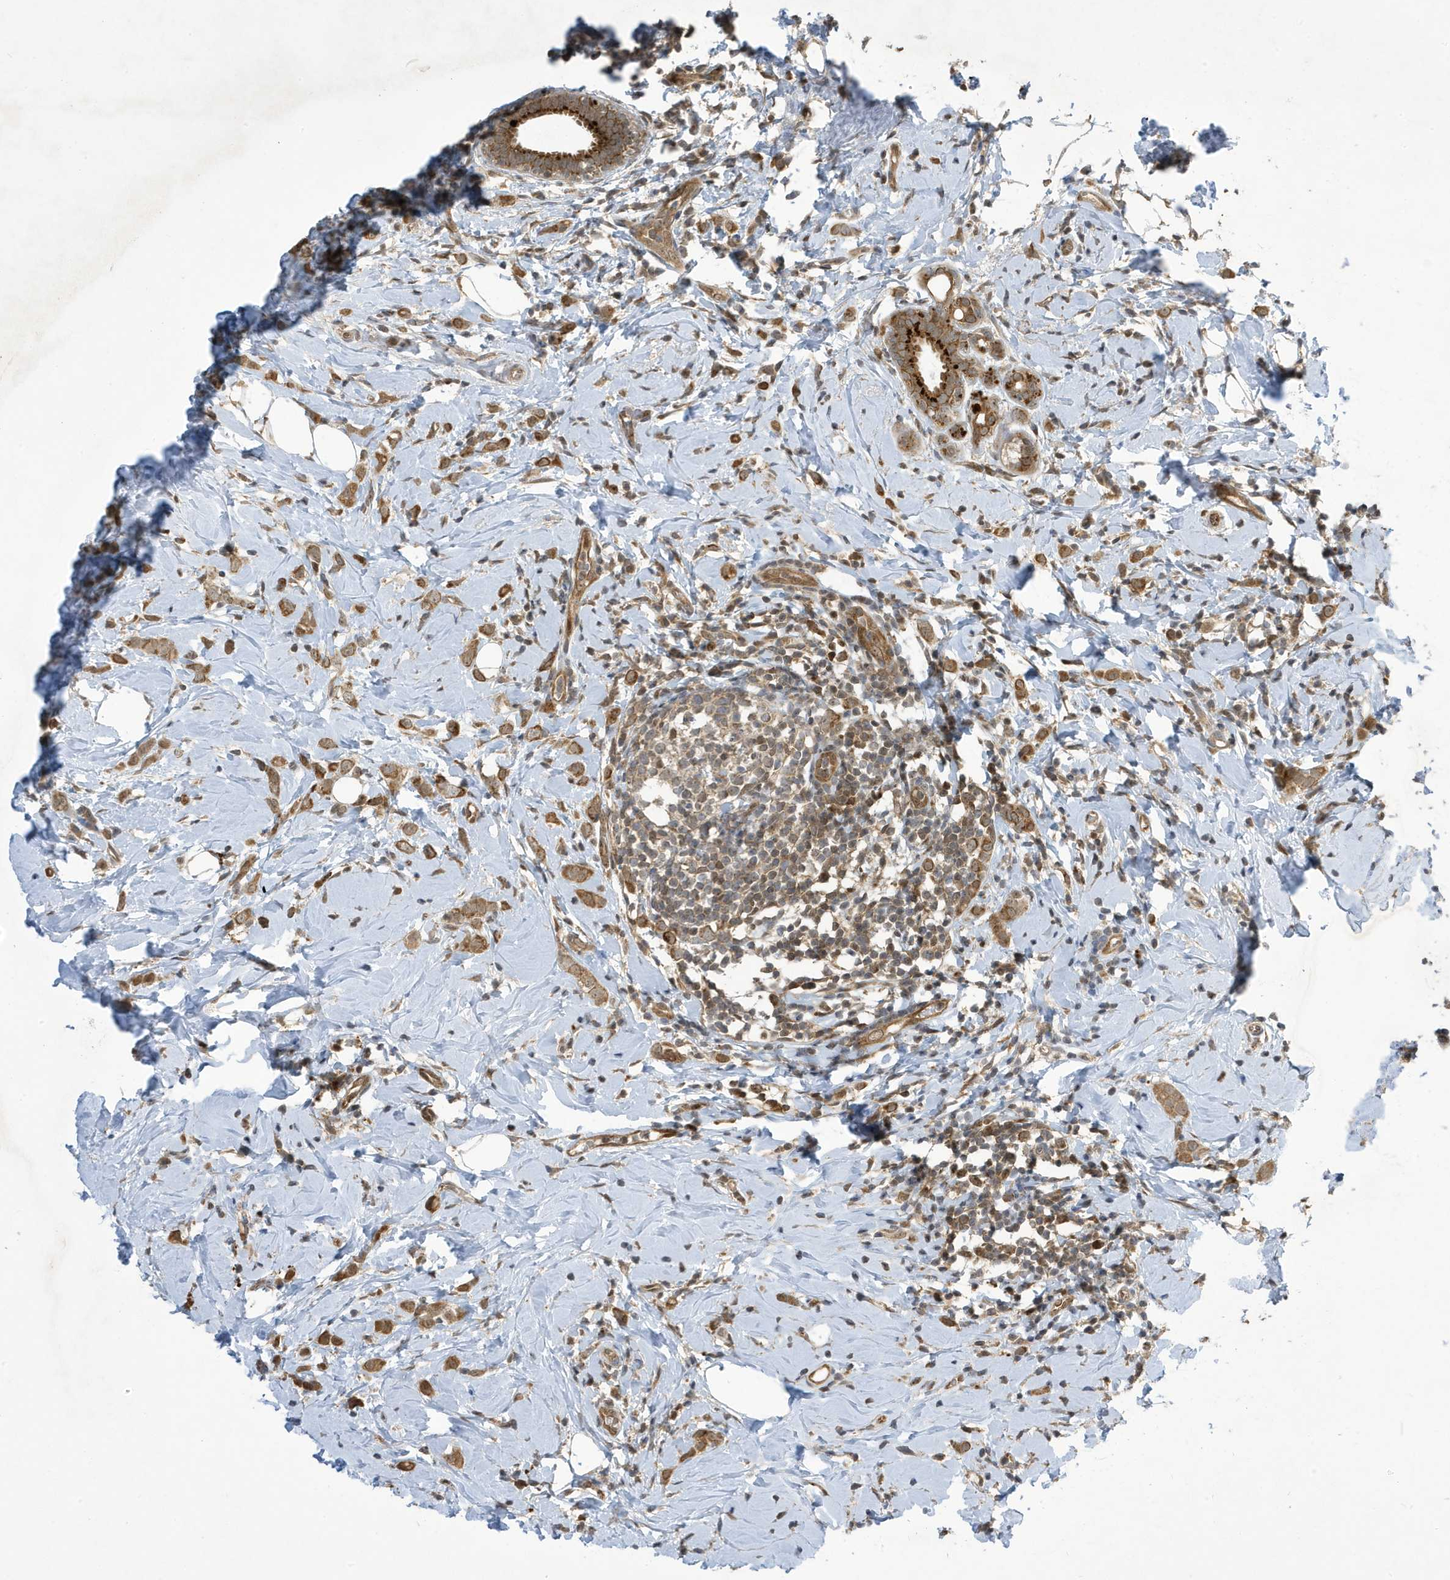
{"staining": {"intensity": "moderate", "quantity": ">75%", "location": "cytoplasmic/membranous"}, "tissue": "breast cancer", "cell_type": "Tumor cells", "image_type": "cancer", "snomed": [{"axis": "morphology", "description": "Lobular carcinoma"}, {"axis": "topography", "description": "Breast"}], "caption": "IHC of breast cancer shows medium levels of moderate cytoplasmic/membranous expression in approximately >75% of tumor cells.", "gene": "NCOA7", "patient": {"sex": "female", "age": 47}}